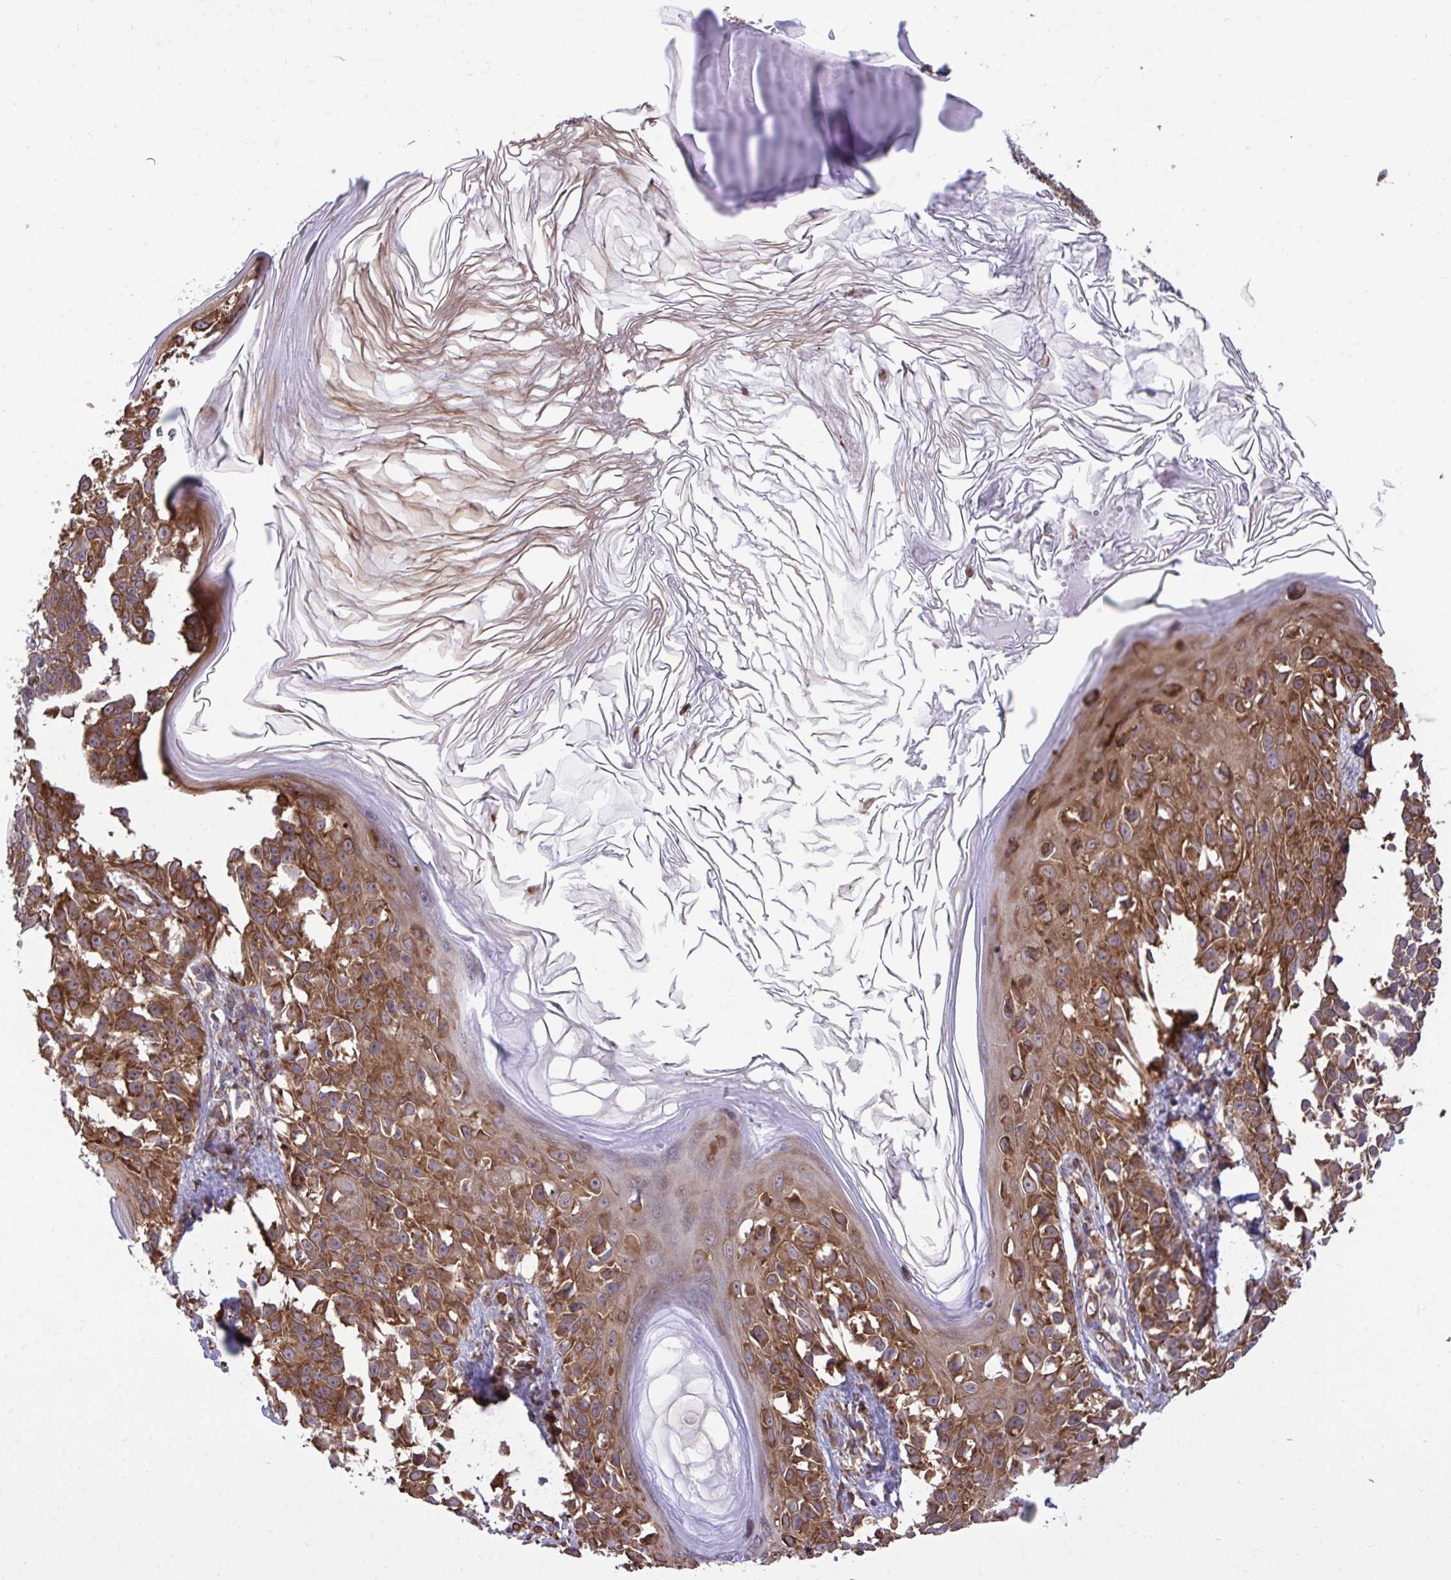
{"staining": {"intensity": "strong", "quantity": ">75%", "location": "cytoplasmic/membranous"}, "tissue": "melanoma", "cell_type": "Tumor cells", "image_type": "cancer", "snomed": [{"axis": "morphology", "description": "Malignant melanoma, NOS"}, {"axis": "topography", "description": "Skin"}], "caption": "This photomicrograph displays malignant melanoma stained with immunohistochemistry to label a protein in brown. The cytoplasmic/membranous of tumor cells show strong positivity for the protein. Nuclei are counter-stained blue.", "gene": "RPS15", "patient": {"sex": "male", "age": 73}}